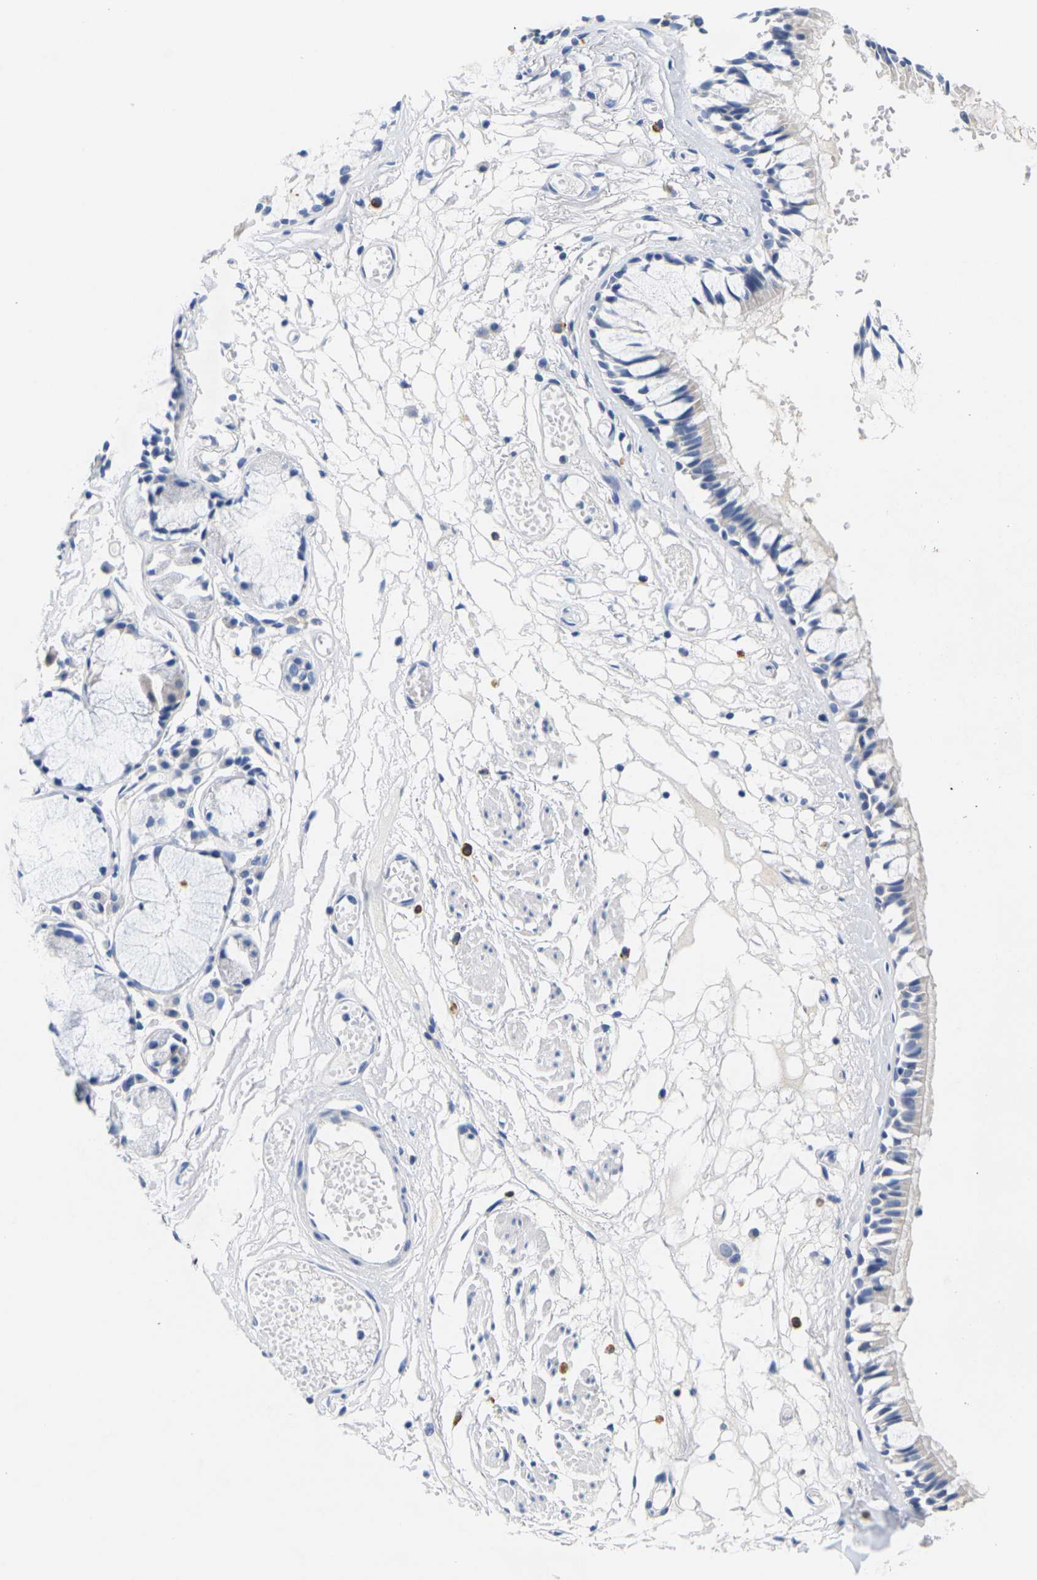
{"staining": {"intensity": "weak", "quantity": "<25%", "location": "cytoplasmic/membranous"}, "tissue": "bronchus", "cell_type": "Respiratory epithelial cells", "image_type": "normal", "snomed": [{"axis": "morphology", "description": "Normal tissue, NOS"}, {"axis": "morphology", "description": "Inflammation, NOS"}, {"axis": "topography", "description": "Cartilage tissue"}, {"axis": "topography", "description": "Lung"}], "caption": "Immunohistochemistry (IHC) histopathology image of benign bronchus: human bronchus stained with DAB shows no significant protein expression in respiratory epithelial cells. (IHC, brightfield microscopy, high magnification).", "gene": "NOCT", "patient": {"sex": "male", "age": 71}}